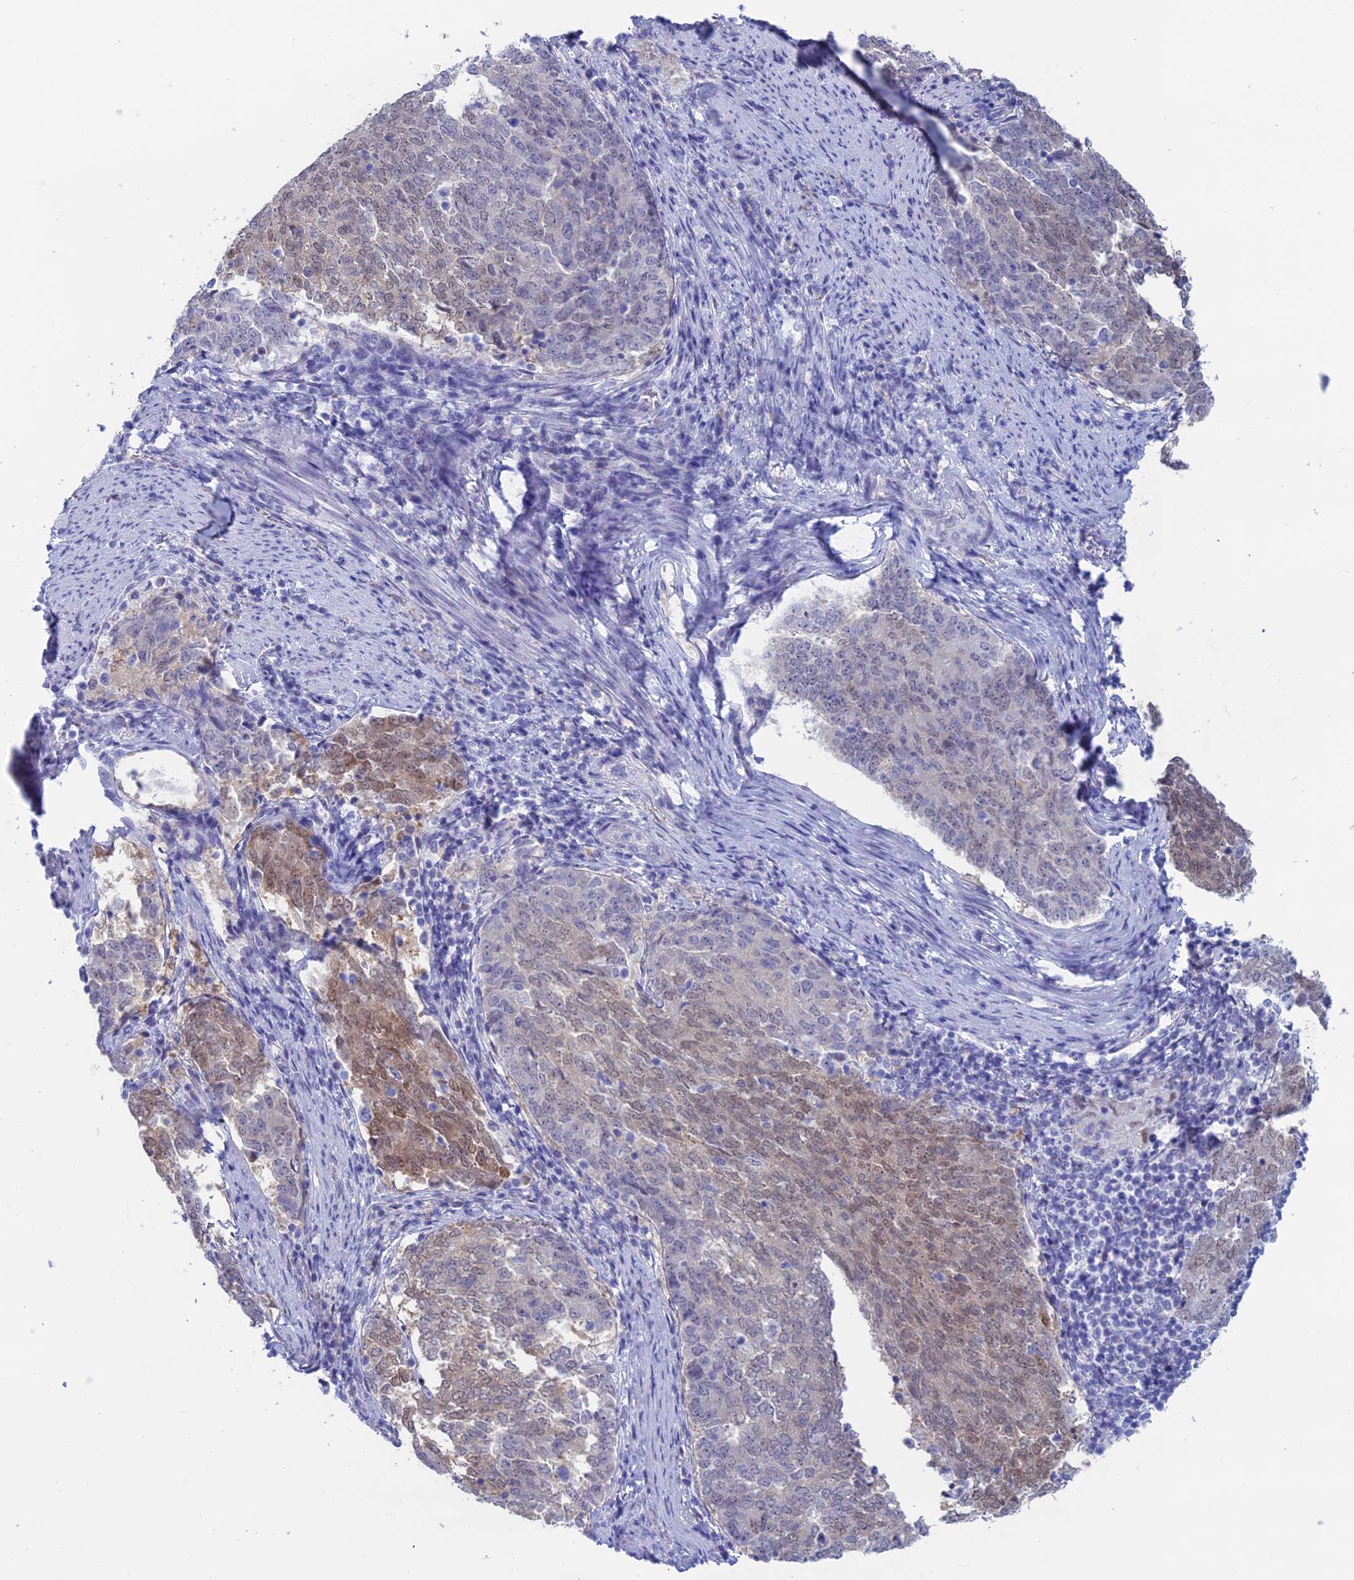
{"staining": {"intensity": "weak", "quantity": "25%-75%", "location": "cytoplasmic/membranous,nuclear"}, "tissue": "endometrial cancer", "cell_type": "Tumor cells", "image_type": "cancer", "snomed": [{"axis": "morphology", "description": "Adenocarcinoma, NOS"}, {"axis": "topography", "description": "Endometrium"}], "caption": "Protein analysis of endometrial cancer tissue displays weak cytoplasmic/membranous and nuclear expression in about 25%-75% of tumor cells.", "gene": "LHFPL2", "patient": {"sex": "female", "age": 80}}